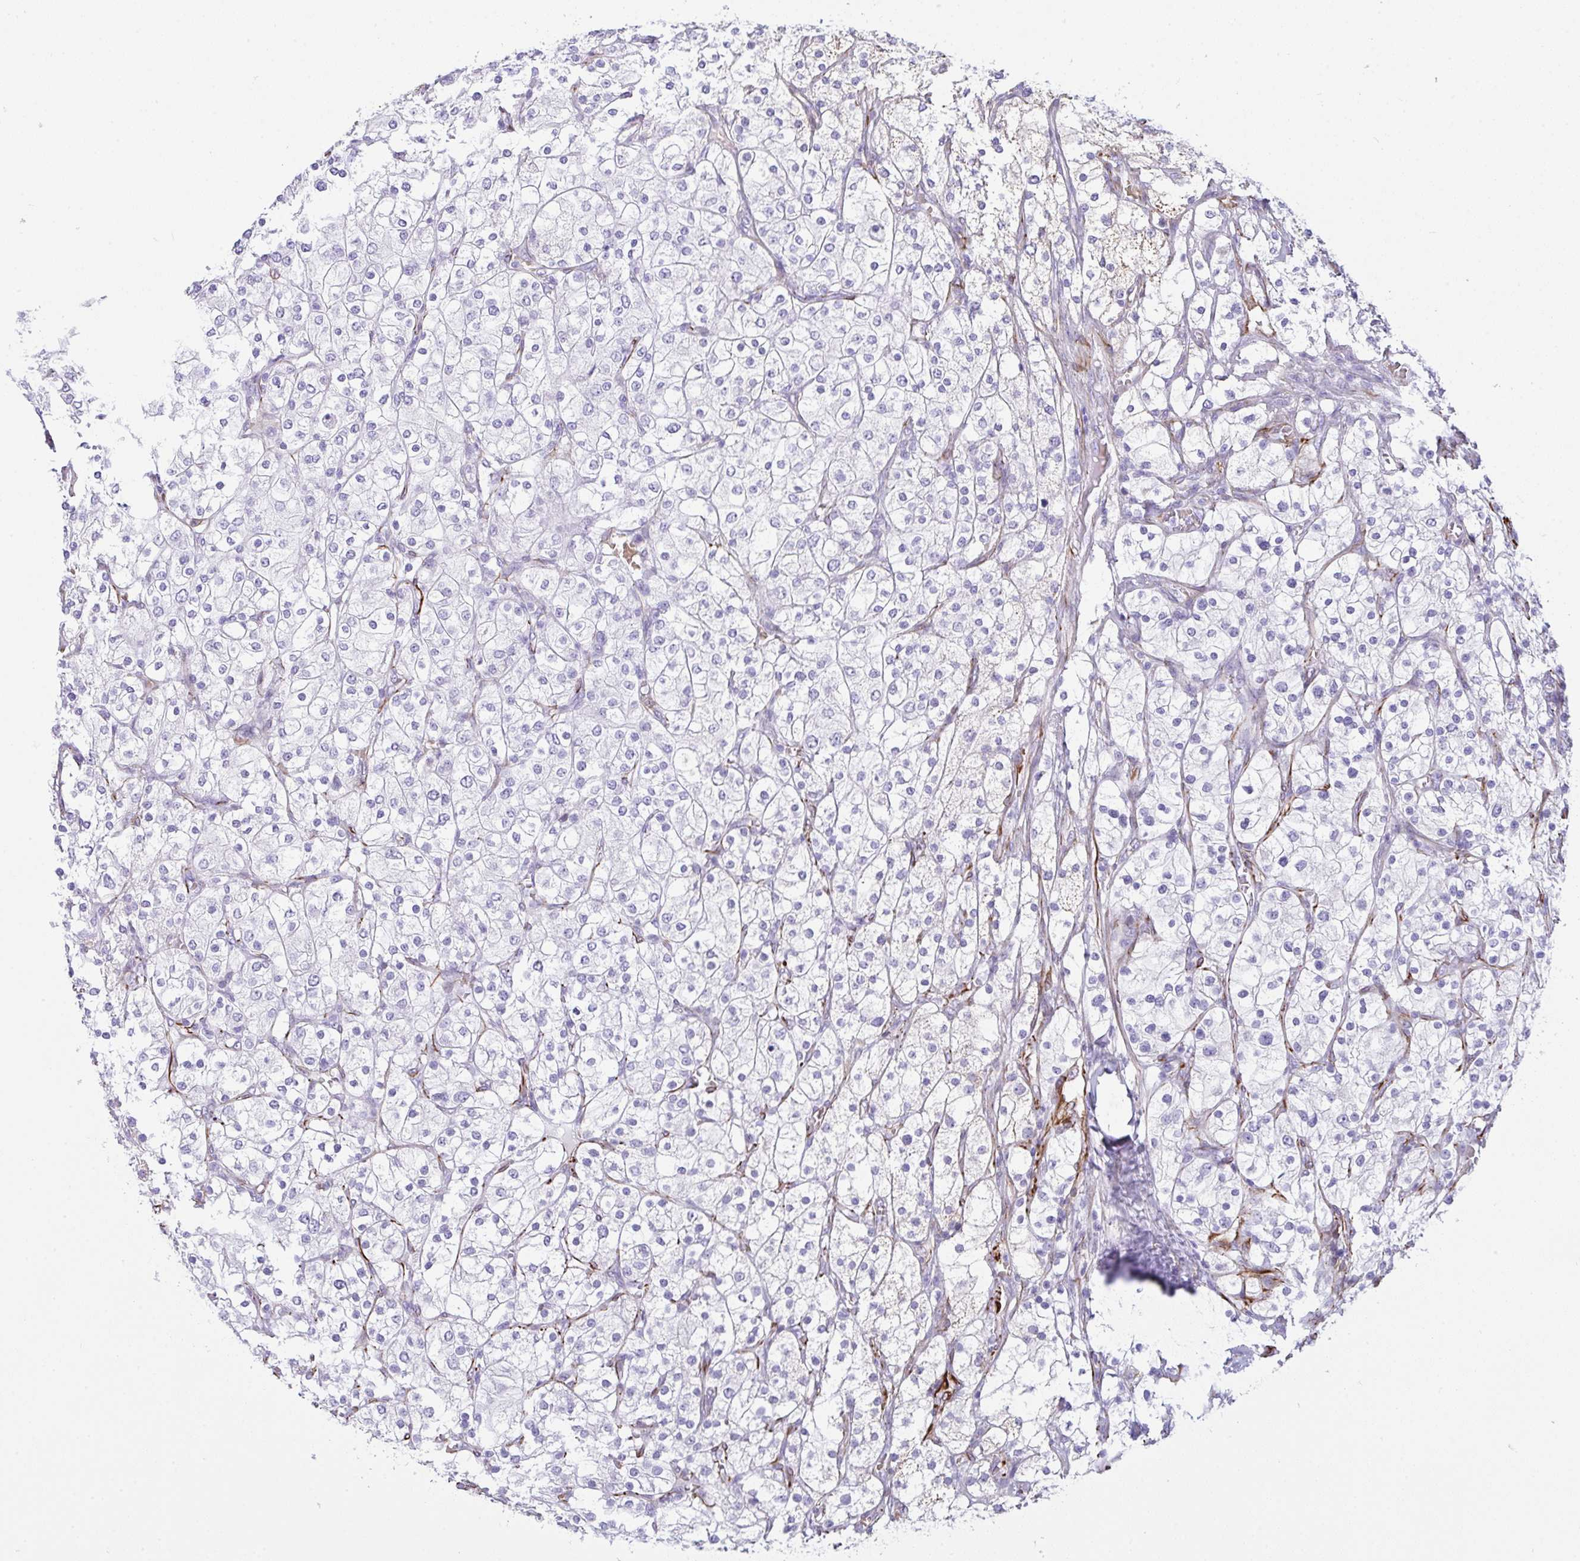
{"staining": {"intensity": "negative", "quantity": "none", "location": "none"}, "tissue": "renal cancer", "cell_type": "Tumor cells", "image_type": "cancer", "snomed": [{"axis": "morphology", "description": "Adenocarcinoma, NOS"}, {"axis": "topography", "description": "Kidney"}], "caption": "This is an immunohistochemistry histopathology image of renal adenocarcinoma. There is no positivity in tumor cells.", "gene": "SLC35B1", "patient": {"sex": "male", "age": 80}}